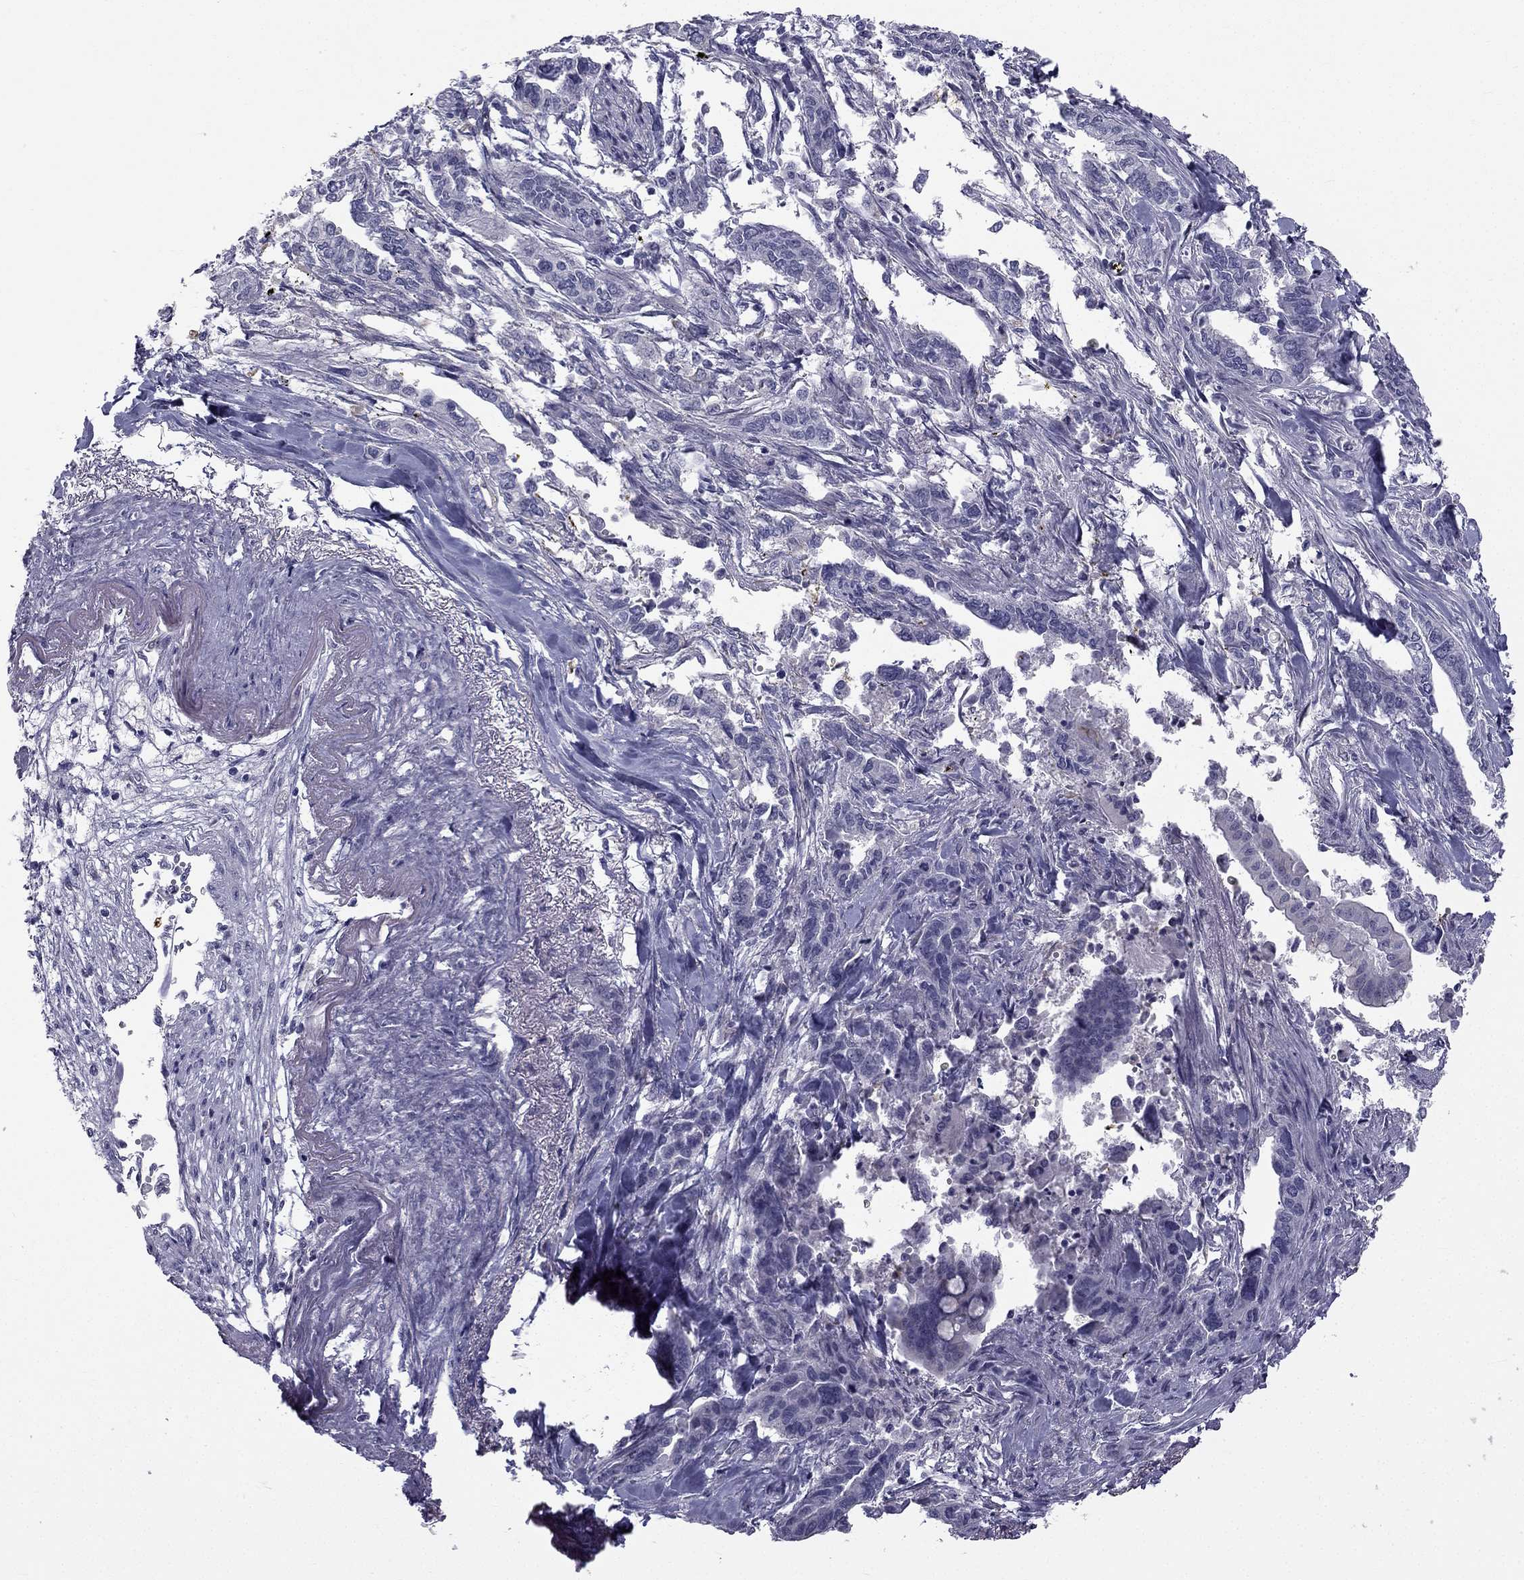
{"staining": {"intensity": "negative", "quantity": "none", "location": "none"}, "tissue": "pancreatic cancer", "cell_type": "Tumor cells", "image_type": "cancer", "snomed": [{"axis": "morphology", "description": "Adenocarcinoma, NOS"}, {"axis": "topography", "description": "Pancreas"}], "caption": "An IHC photomicrograph of pancreatic cancer is shown. There is no staining in tumor cells of pancreatic cancer.", "gene": "CCDC40", "patient": {"sex": "male", "age": 60}}